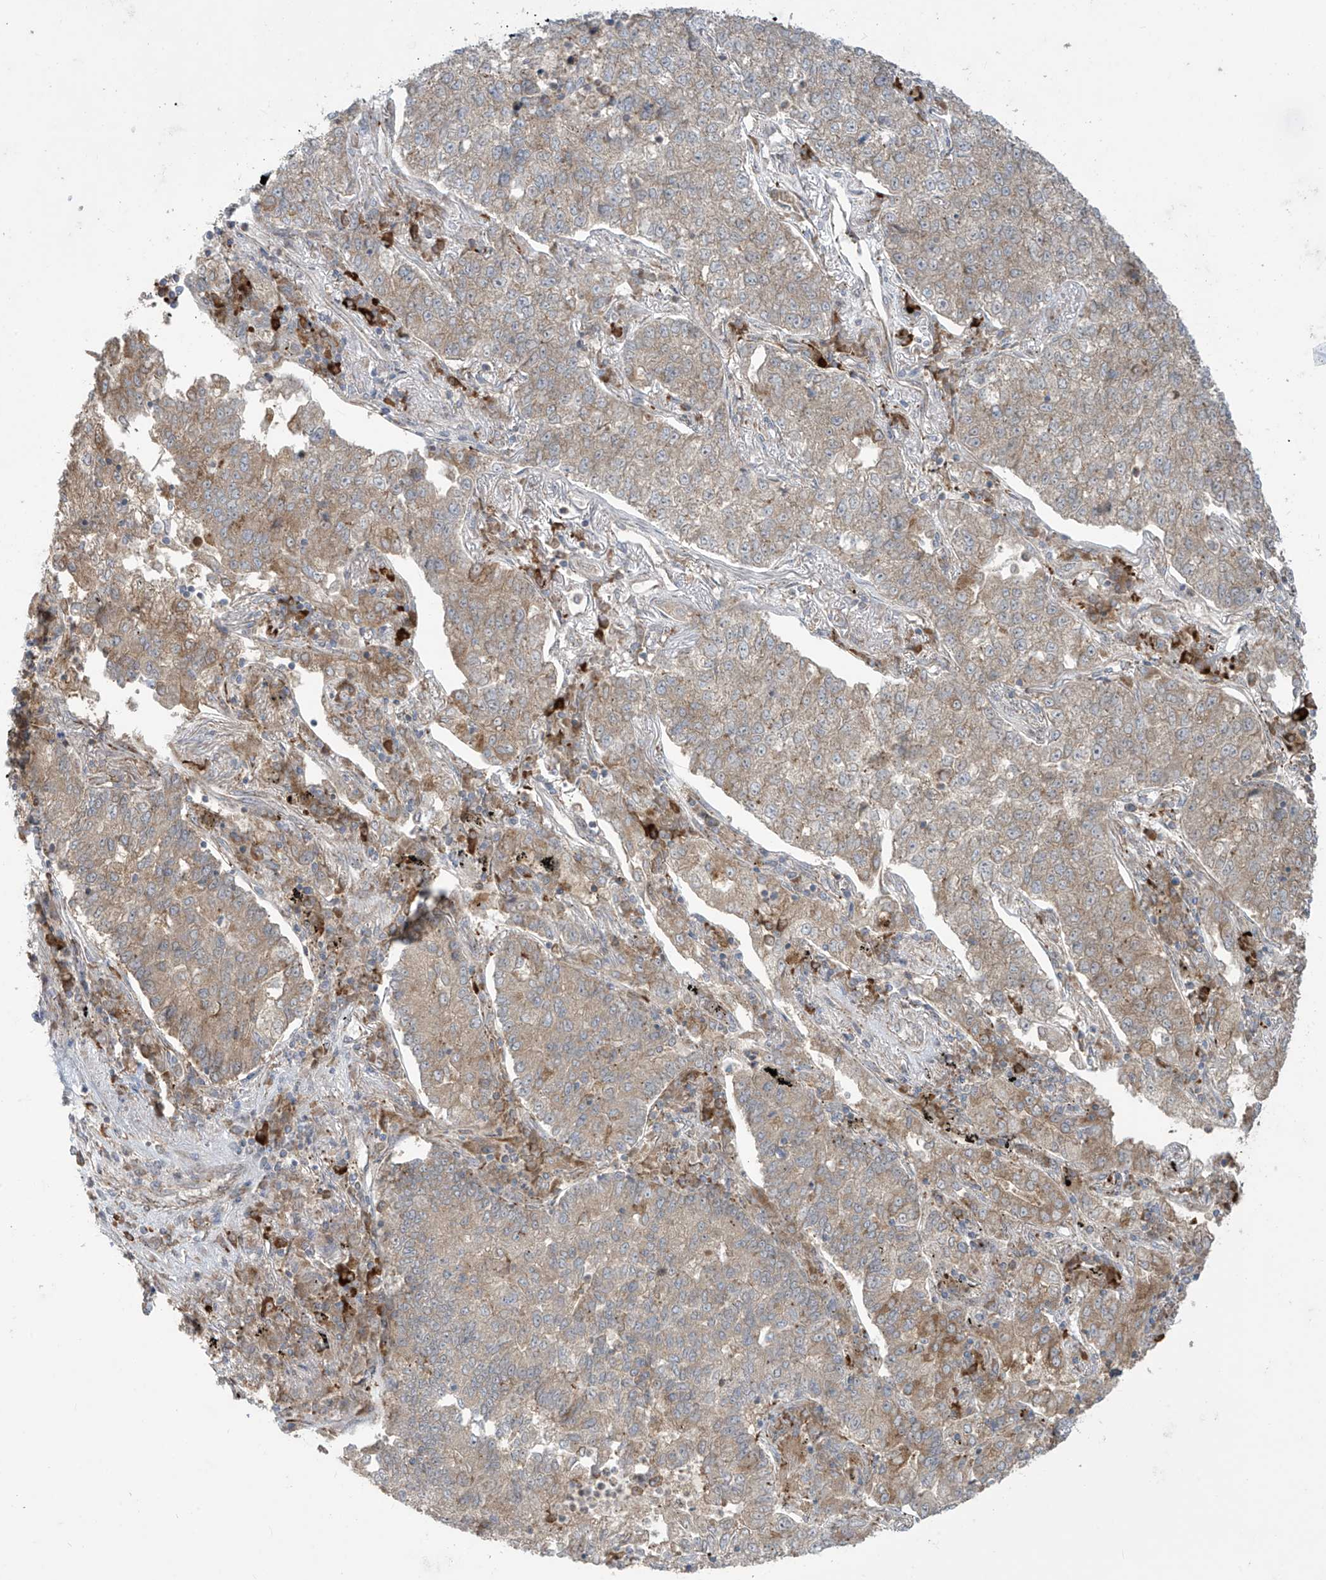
{"staining": {"intensity": "moderate", "quantity": "25%-75%", "location": "cytoplasmic/membranous"}, "tissue": "lung cancer", "cell_type": "Tumor cells", "image_type": "cancer", "snomed": [{"axis": "morphology", "description": "Adenocarcinoma, NOS"}, {"axis": "topography", "description": "Lung"}], "caption": "This micrograph reveals adenocarcinoma (lung) stained with immunohistochemistry to label a protein in brown. The cytoplasmic/membranous of tumor cells show moderate positivity for the protein. Nuclei are counter-stained blue.", "gene": "PPAT", "patient": {"sex": "male", "age": 49}}